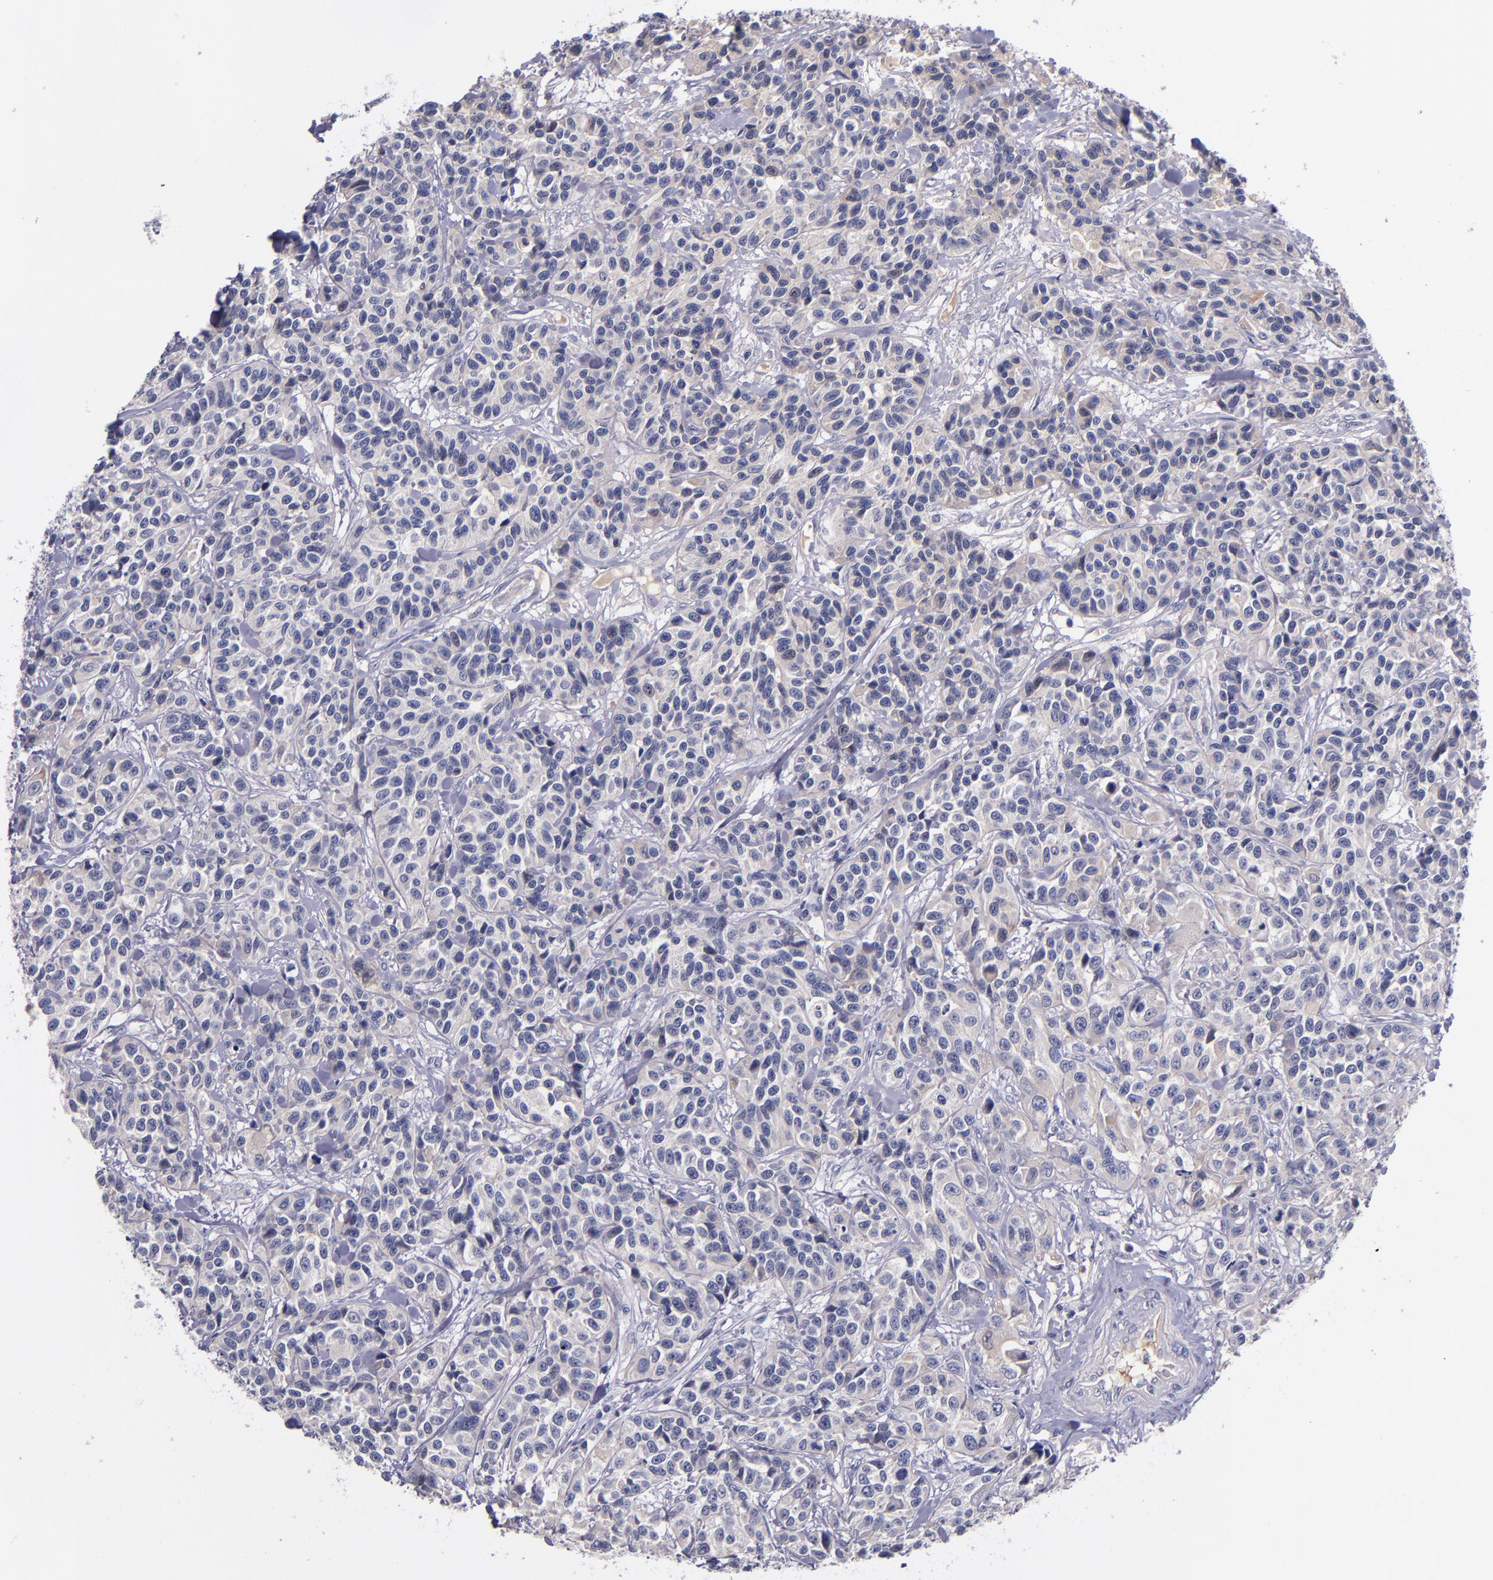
{"staining": {"intensity": "weak", "quantity": "<25%", "location": "cytoplasmic/membranous"}, "tissue": "urothelial cancer", "cell_type": "Tumor cells", "image_type": "cancer", "snomed": [{"axis": "morphology", "description": "Urothelial carcinoma, High grade"}, {"axis": "topography", "description": "Urinary bladder"}], "caption": "IHC micrograph of urothelial carcinoma (high-grade) stained for a protein (brown), which demonstrates no expression in tumor cells.", "gene": "RBP4", "patient": {"sex": "female", "age": 81}}